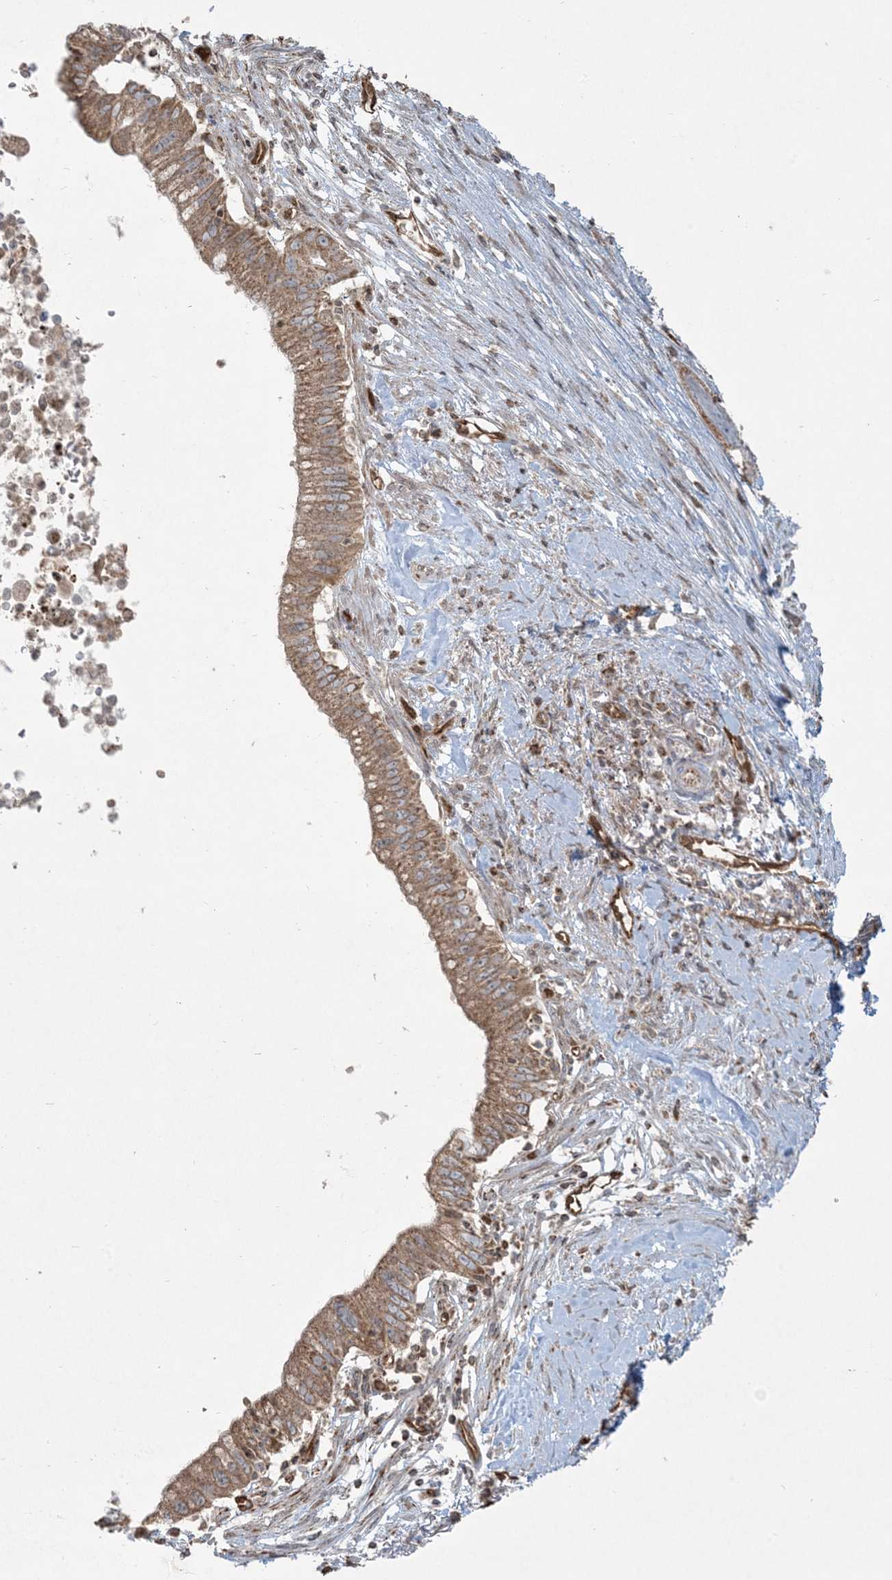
{"staining": {"intensity": "moderate", "quantity": ">75%", "location": "cytoplasmic/membranous"}, "tissue": "pancreatic cancer", "cell_type": "Tumor cells", "image_type": "cancer", "snomed": [{"axis": "morphology", "description": "Adenocarcinoma, NOS"}, {"axis": "topography", "description": "Pancreas"}], "caption": "Approximately >75% of tumor cells in pancreatic cancer demonstrate moderate cytoplasmic/membranous protein positivity as visualized by brown immunohistochemical staining.", "gene": "PPM1F", "patient": {"sex": "male", "age": 68}}